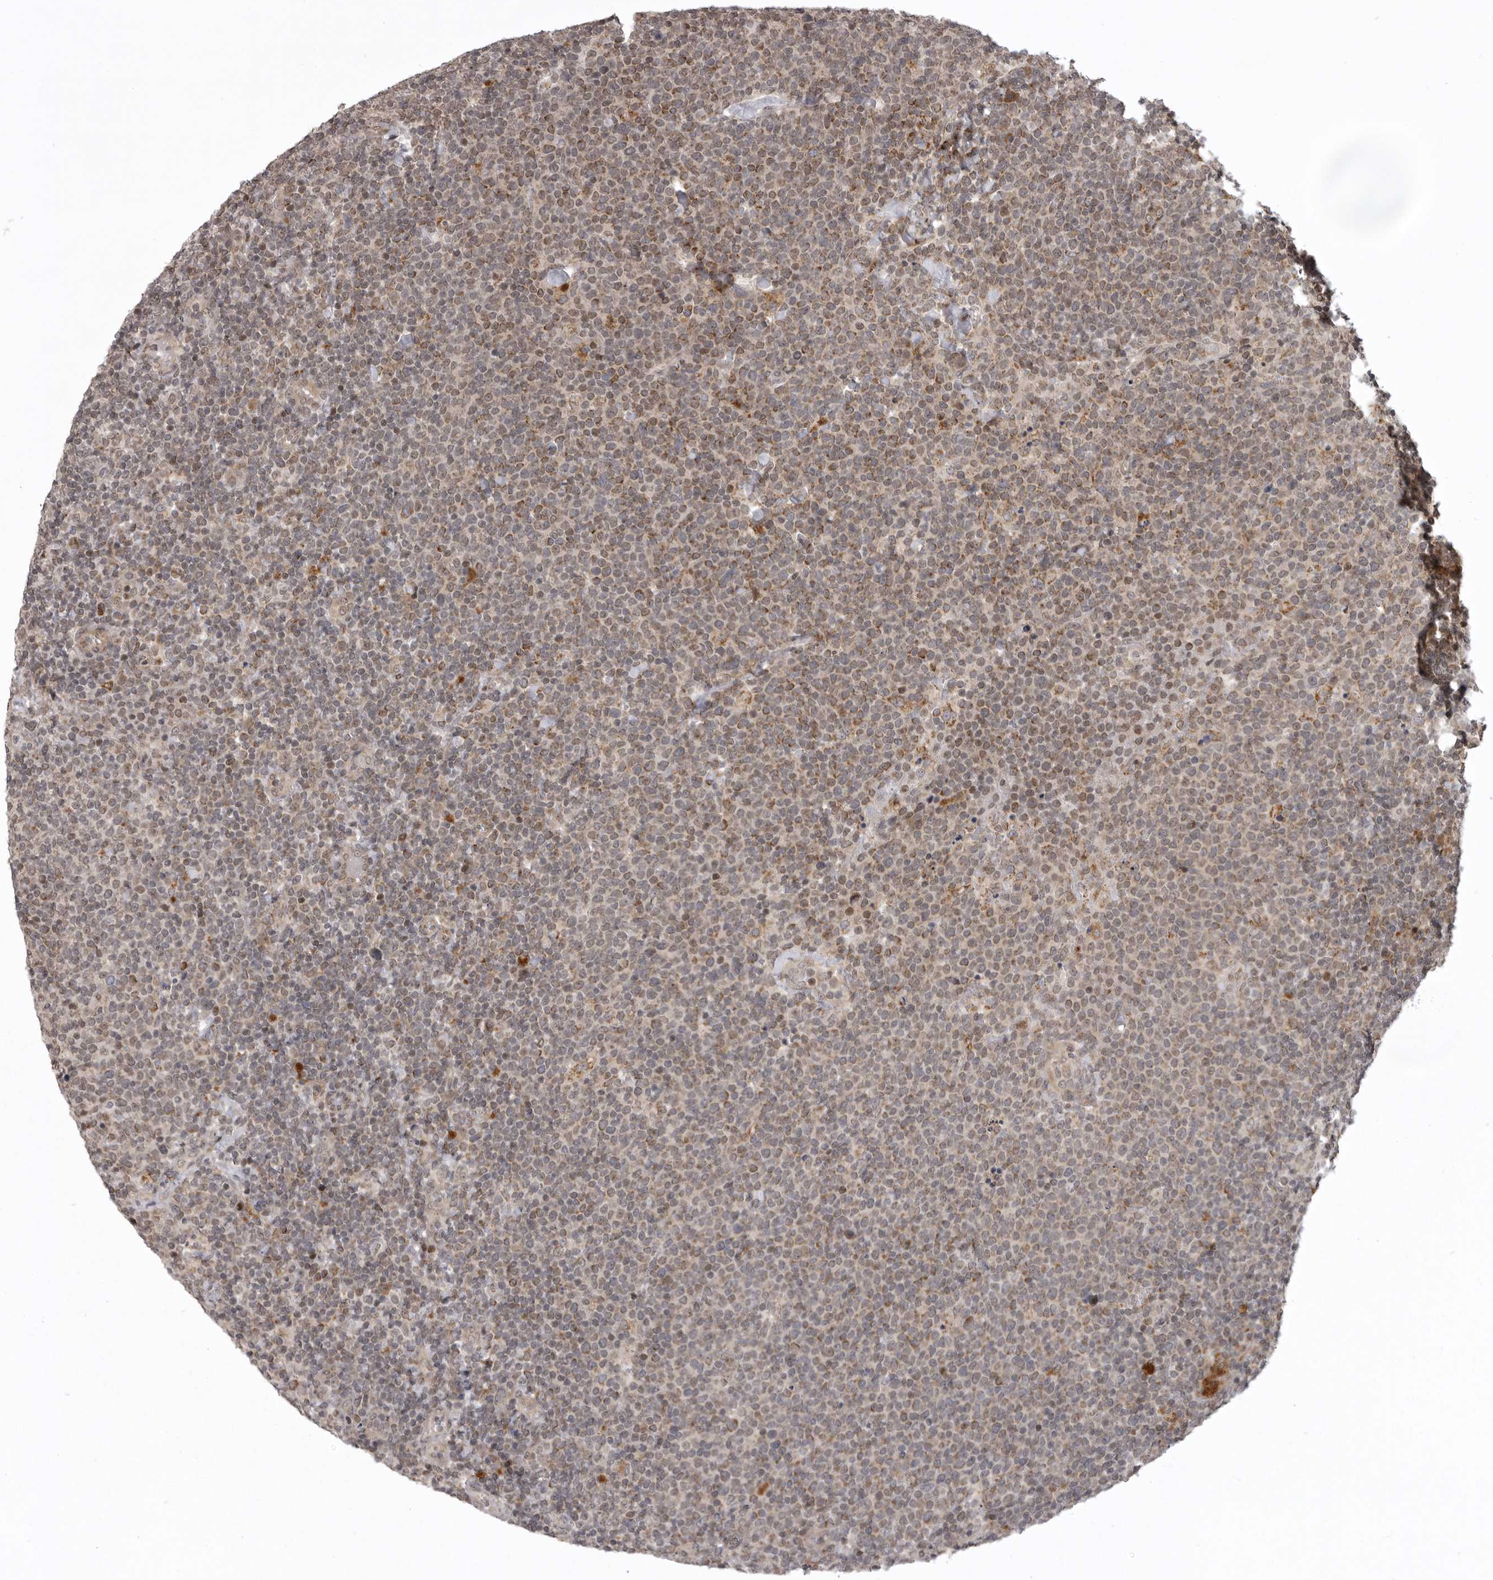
{"staining": {"intensity": "moderate", "quantity": ">75%", "location": "cytoplasmic/membranous"}, "tissue": "lymphoma", "cell_type": "Tumor cells", "image_type": "cancer", "snomed": [{"axis": "morphology", "description": "Malignant lymphoma, non-Hodgkin's type, High grade"}, {"axis": "topography", "description": "Lymph node"}], "caption": "High-power microscopy captured an immunohistochemistry (IHC) image of lymphoma, revealing moderate cytoplasmic/membranous positivity in about >75% of tumor cells.", "gene": "C1orf109", "patient": {"sex": "male", "age": 61}}